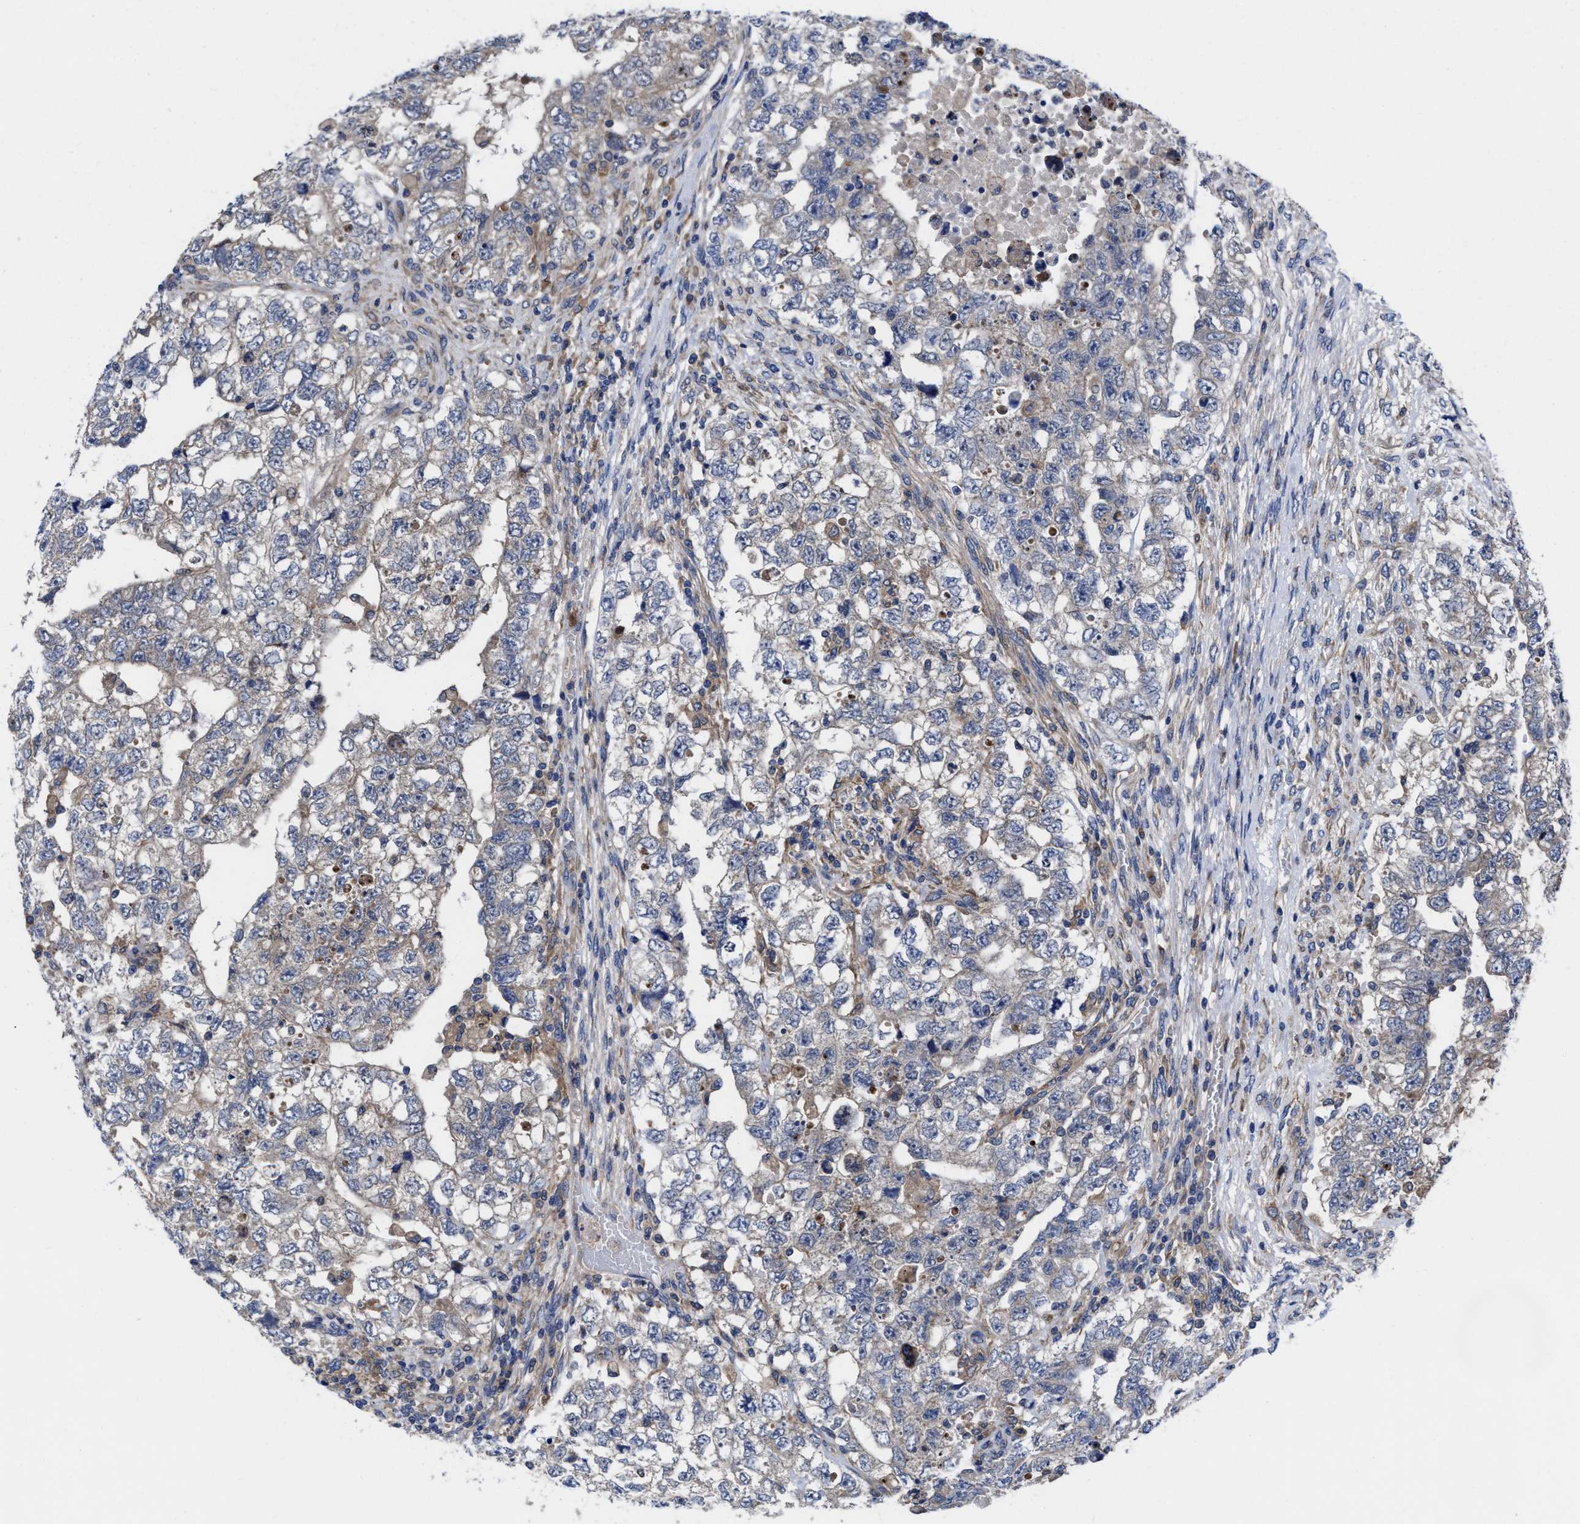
{"staining": {"intensity": "weak", "quantity": "25%-75%", "location": "cytoplasmic/membranous"}, "tissue": "testis cancer", "cell_type": "Tumor cells", "image_type": "cancer", "snomed": [{"axis": "morphology", "description": "Carcinoma, Embryonal, NOS"}, {"axis": "topography", "description": "Testis"}], "caption": "This histopathology image shows immunohistochemistry staining of human testis cancer (embryonal carcinoma), with low weak cytoplasmic/membranous staining in about 25%-75% of tumor cells.", "gene": "TXNDC17", "patient": {"sex": "male", "age": 36}}